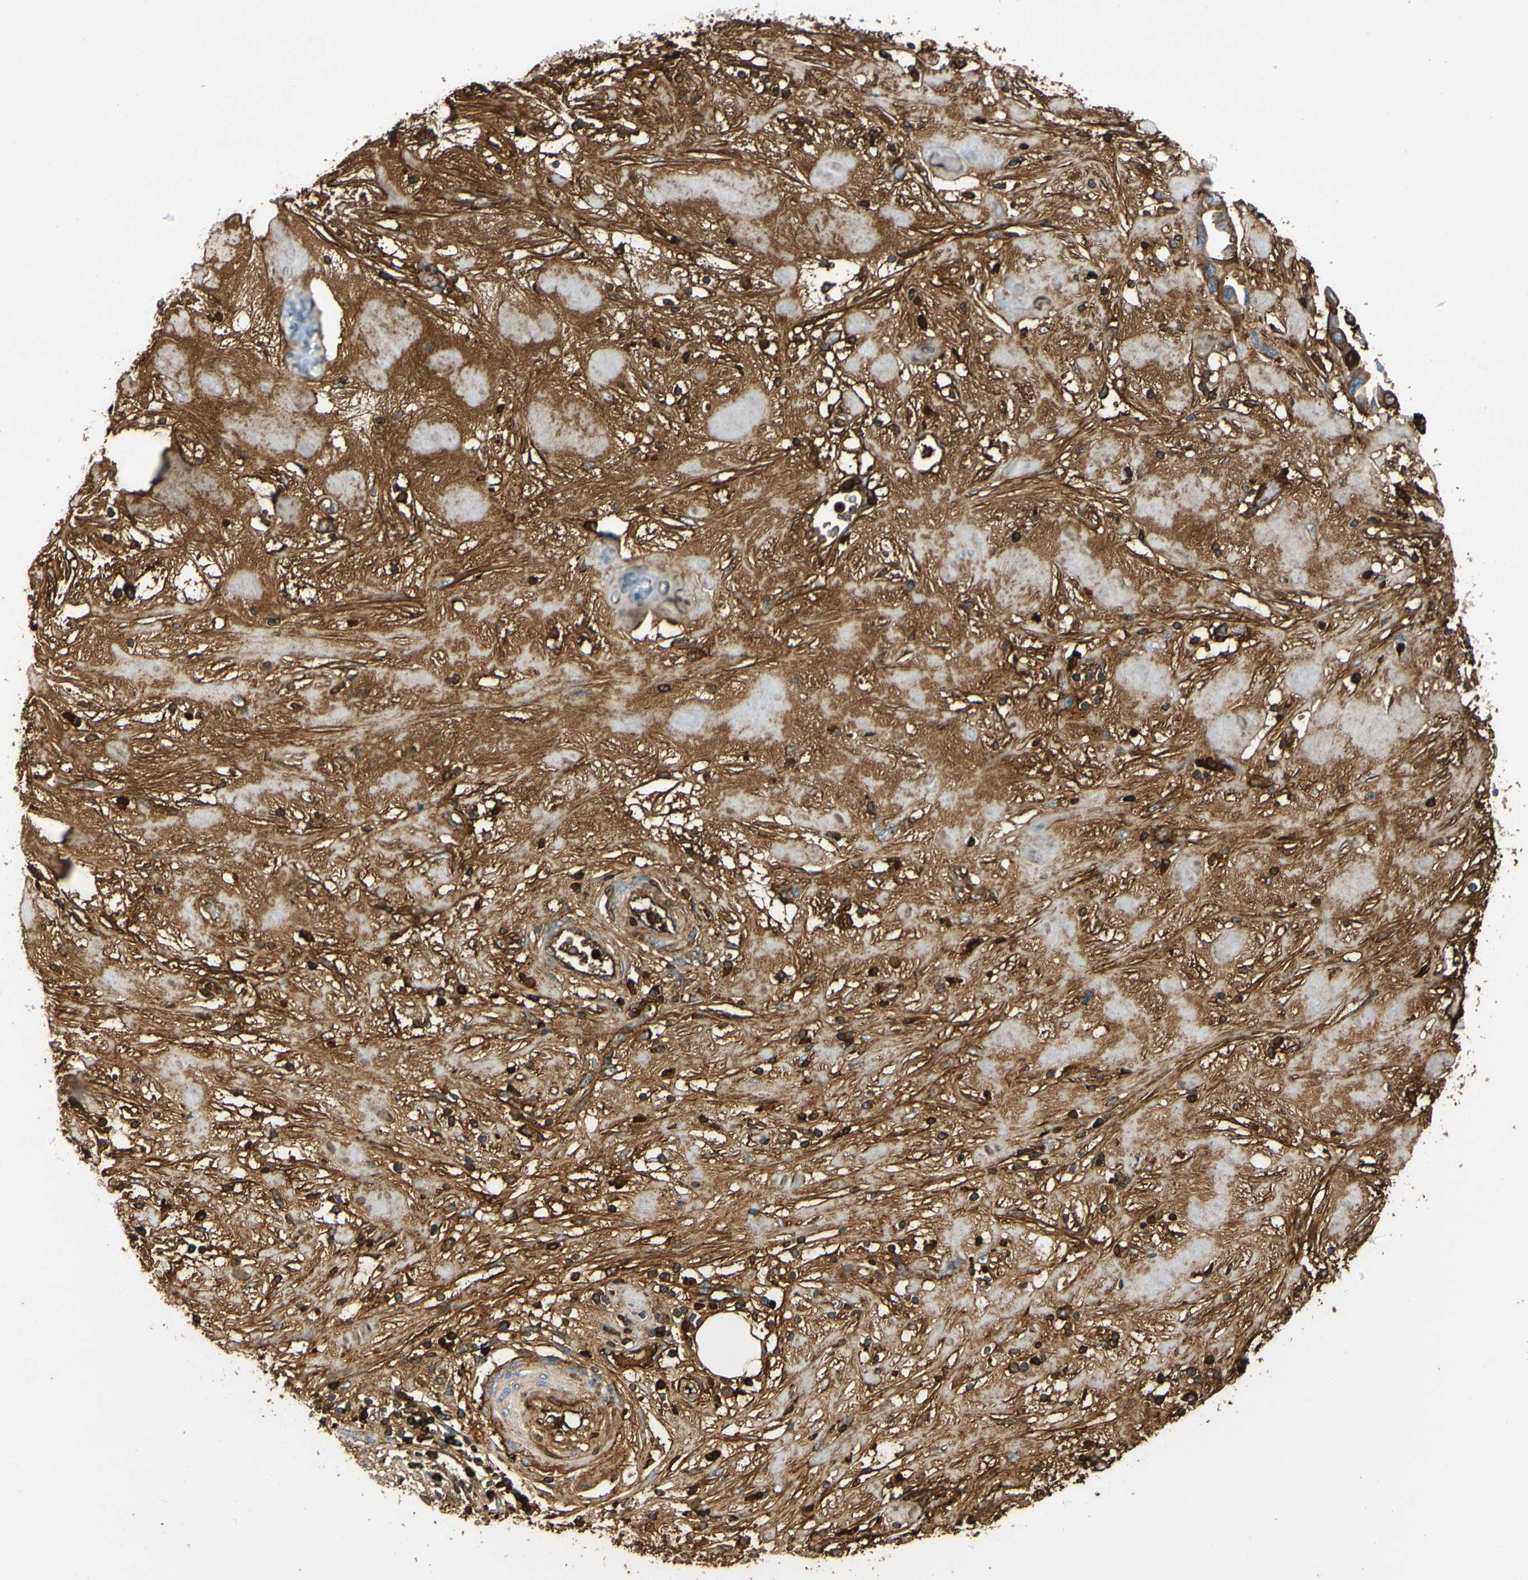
{"staining": {"intensity": "weak", "quantity": ">75%", "location": "cytoplasmic/membranous"}, "tissue": "pancreatic cancer", "cell_type": "Tumor cells", "image_type": "cancer", "snomed": [{"axis": "morphology", "description": "Adenocarcinoma, NOS"}, {"axis": "topography", "description": "Pancreas"}], "caption": "Pancreatic cancer (adenocarcinoma) stained with DAB (3,3'-diaminobenzidine) immunohistochemistry (IHC) demonstrates low levels of weak cytoplasmic/membranous expression in about >75% of tumor cells. The staining was performed using DAB (3,3'-diaminobenzidine) to visualize the protein expression in brown, while the nuclei were stained in blue with hematoxylin (Magnification: 20x).", "gene": "FGB", "patient": {"sex": "female", "age": 57}}